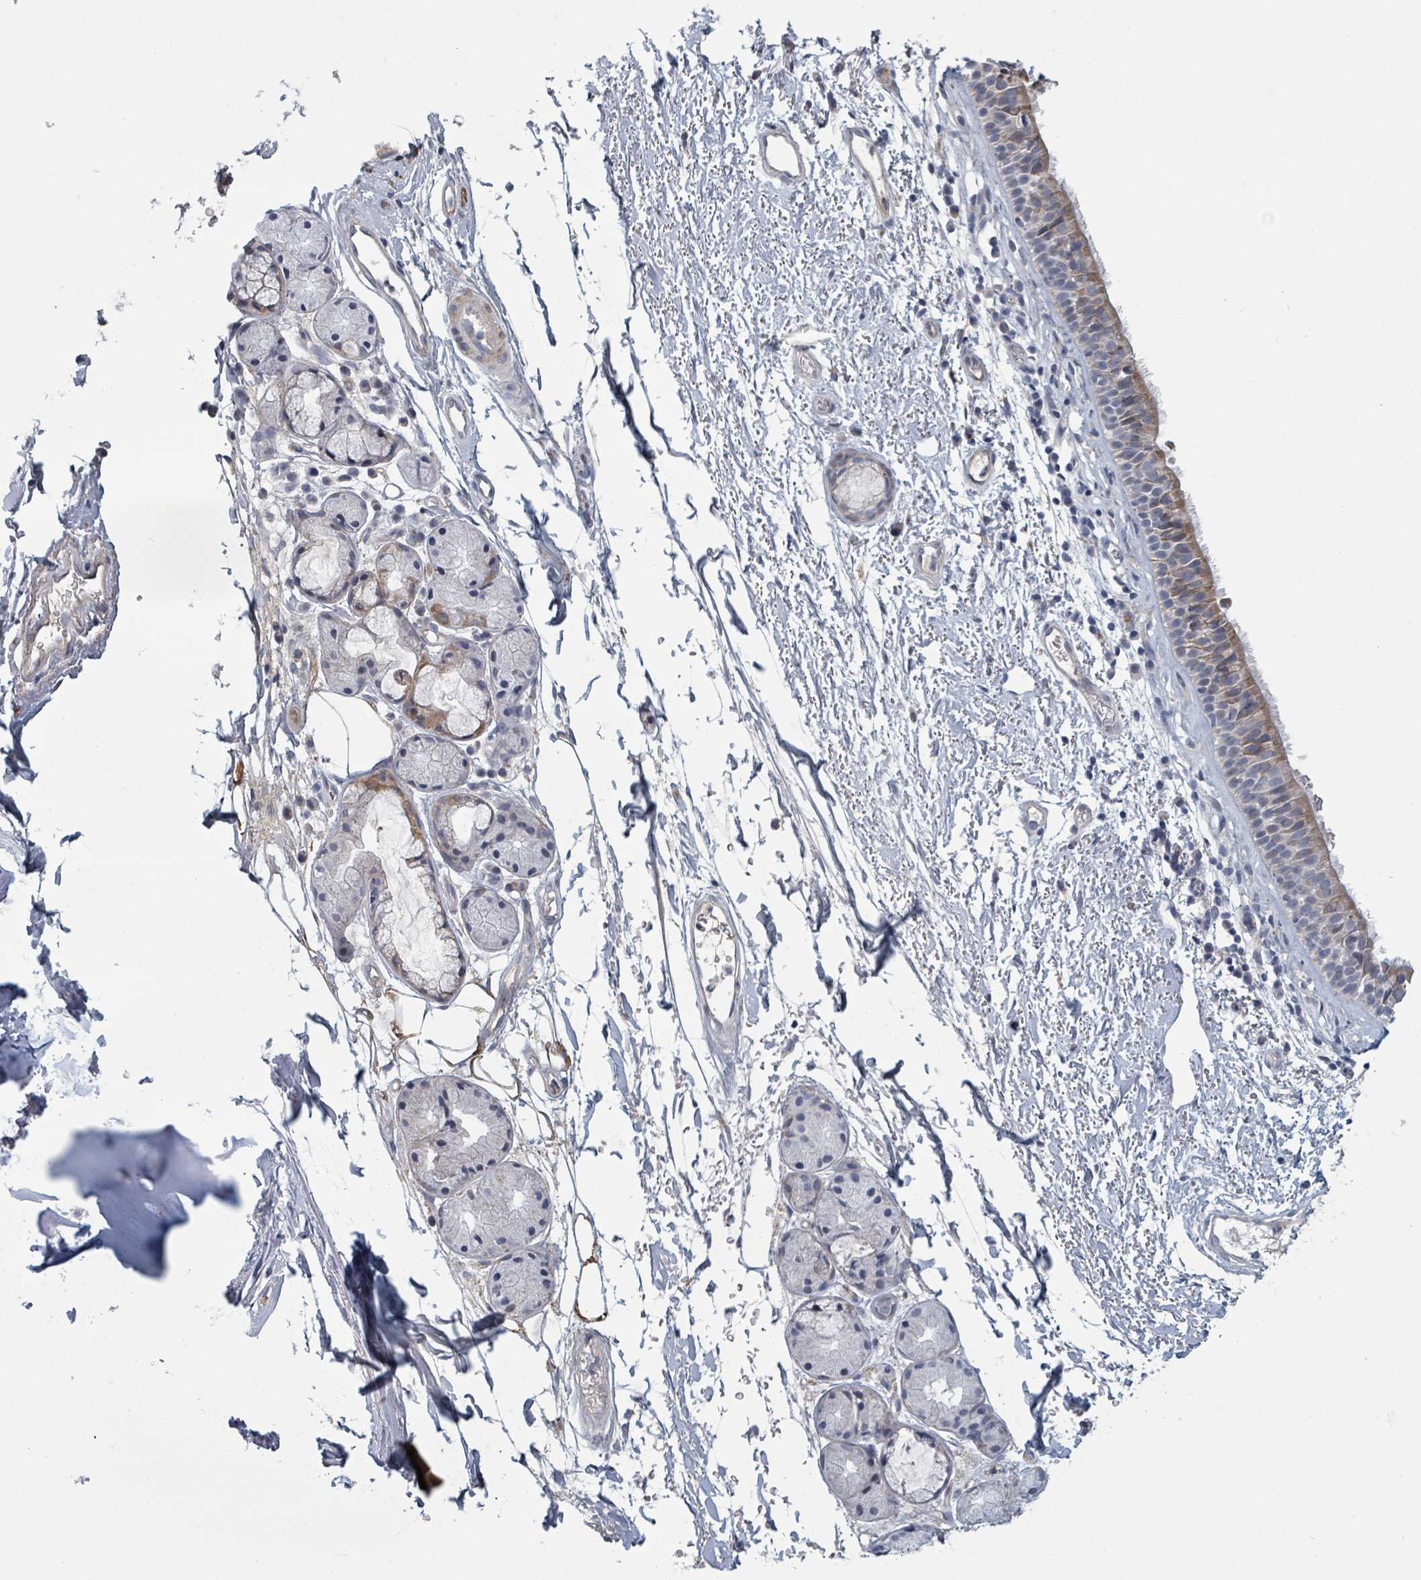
{"staining": {"intensity": "moderate", "quantity": "<25%", "location": "cytoplasmic/membranous"}, "tissue": "nasopharynx", "cell_type": "Respiratory epithelial cells", "image_type": "normal", "snomed": [{"axis": "morphology", "description": "Normal tissue, NOS"}, {"axis": "topography", "description": "Cartilage tissue"}, {"axis": "topography", "description": "Nasopharynx"}], "caption": "The micrograph exhibits a brown stain indicating the presence of a protein in the cytoplasmic/membranous of respiratory epithelial cells in nasopharynx. Ihc stains the protein in brown and the nuclei are stained blue.", "gene": "GABBR1", "patient": {"sex": "male", "age": 56}}